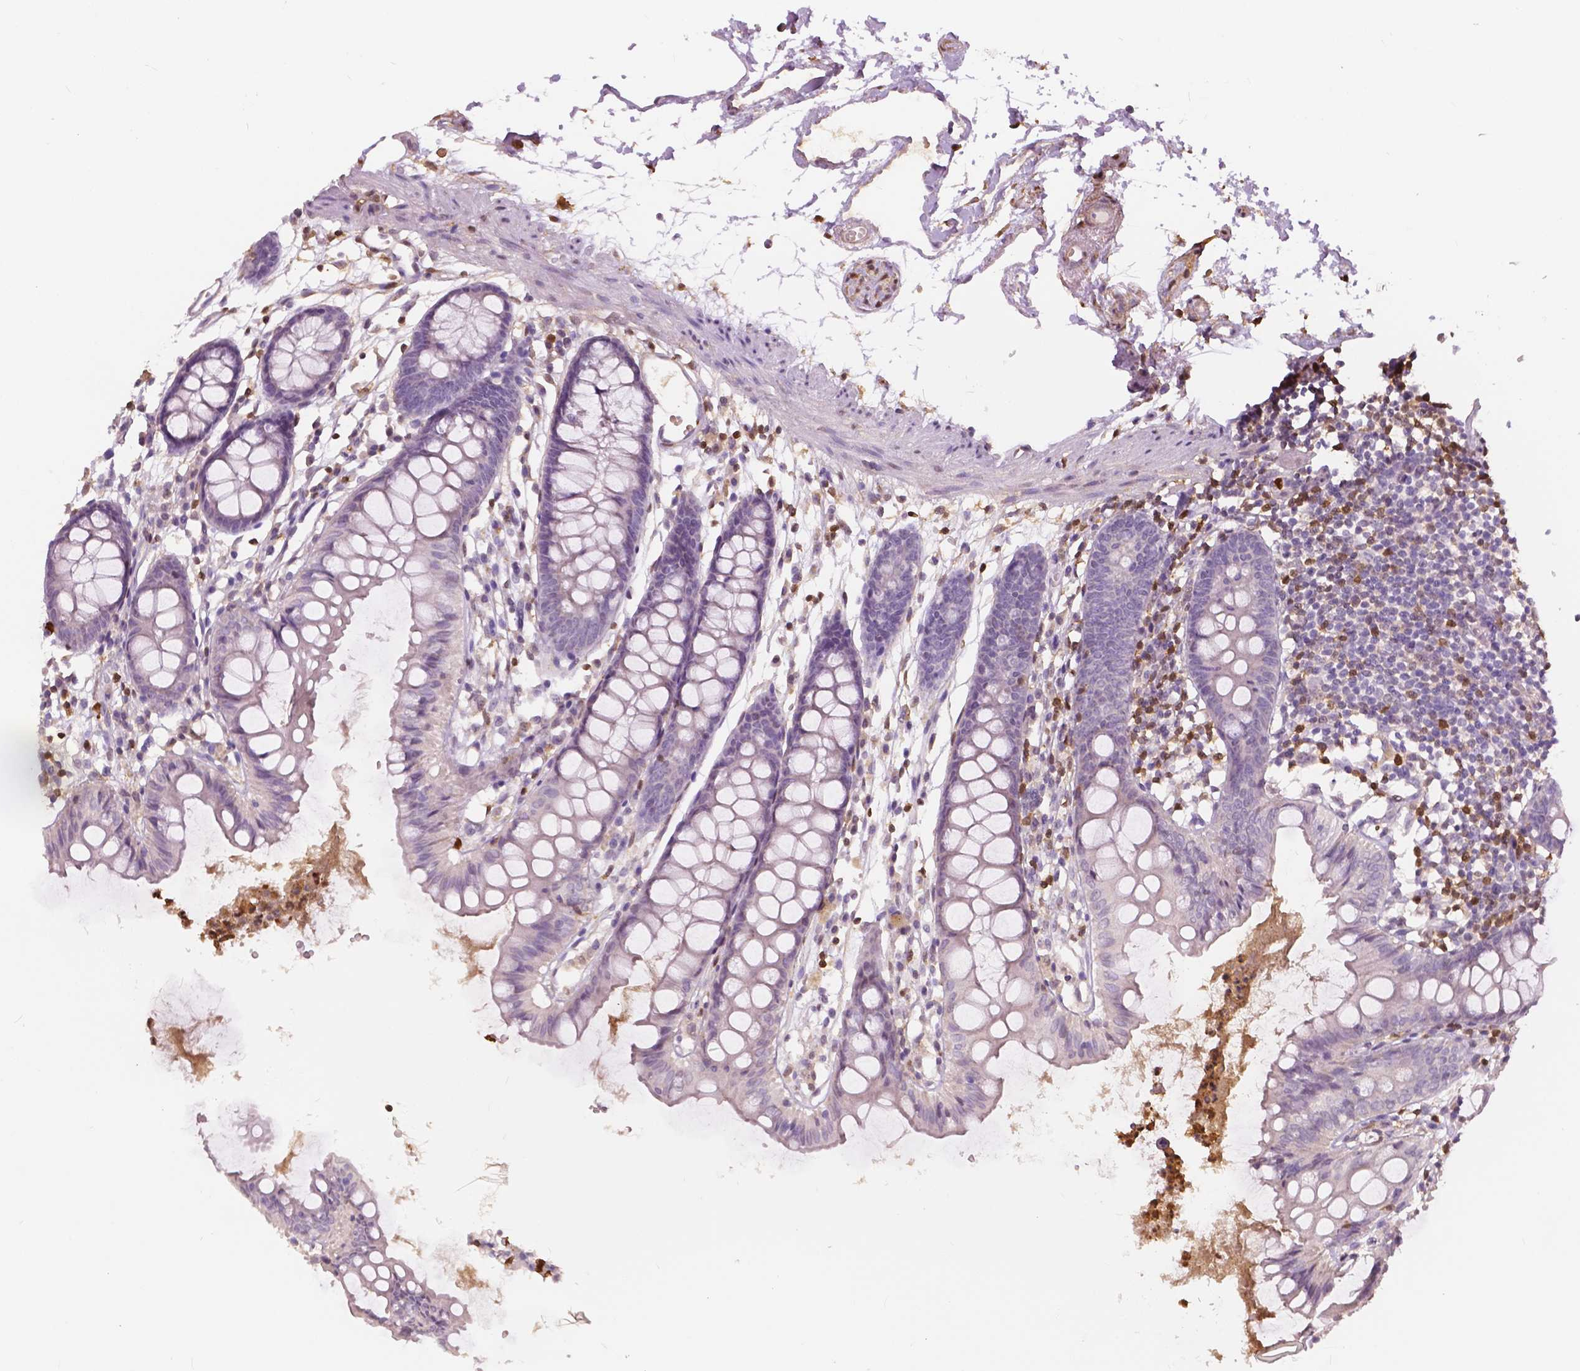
{"staining": {"intensity": "negative", "quantity": "none", "location": "none"}, "tissue": "colon", "cell_type": "Endothelial cells", "image_type": "normal", "snomed": [{"axis": "morphology", "description": "Normal tissue, NOS"}, {"axis": "topography", "description": "Colon"}], "caption": "High power microscopy micrograph of an IHC histopathology image of normal colon, revealing no significant expression in endothelial cells. Nuclei are stained in blue.", "gene": "S100A4", "patient": {"sex": "female", "age": 84}}